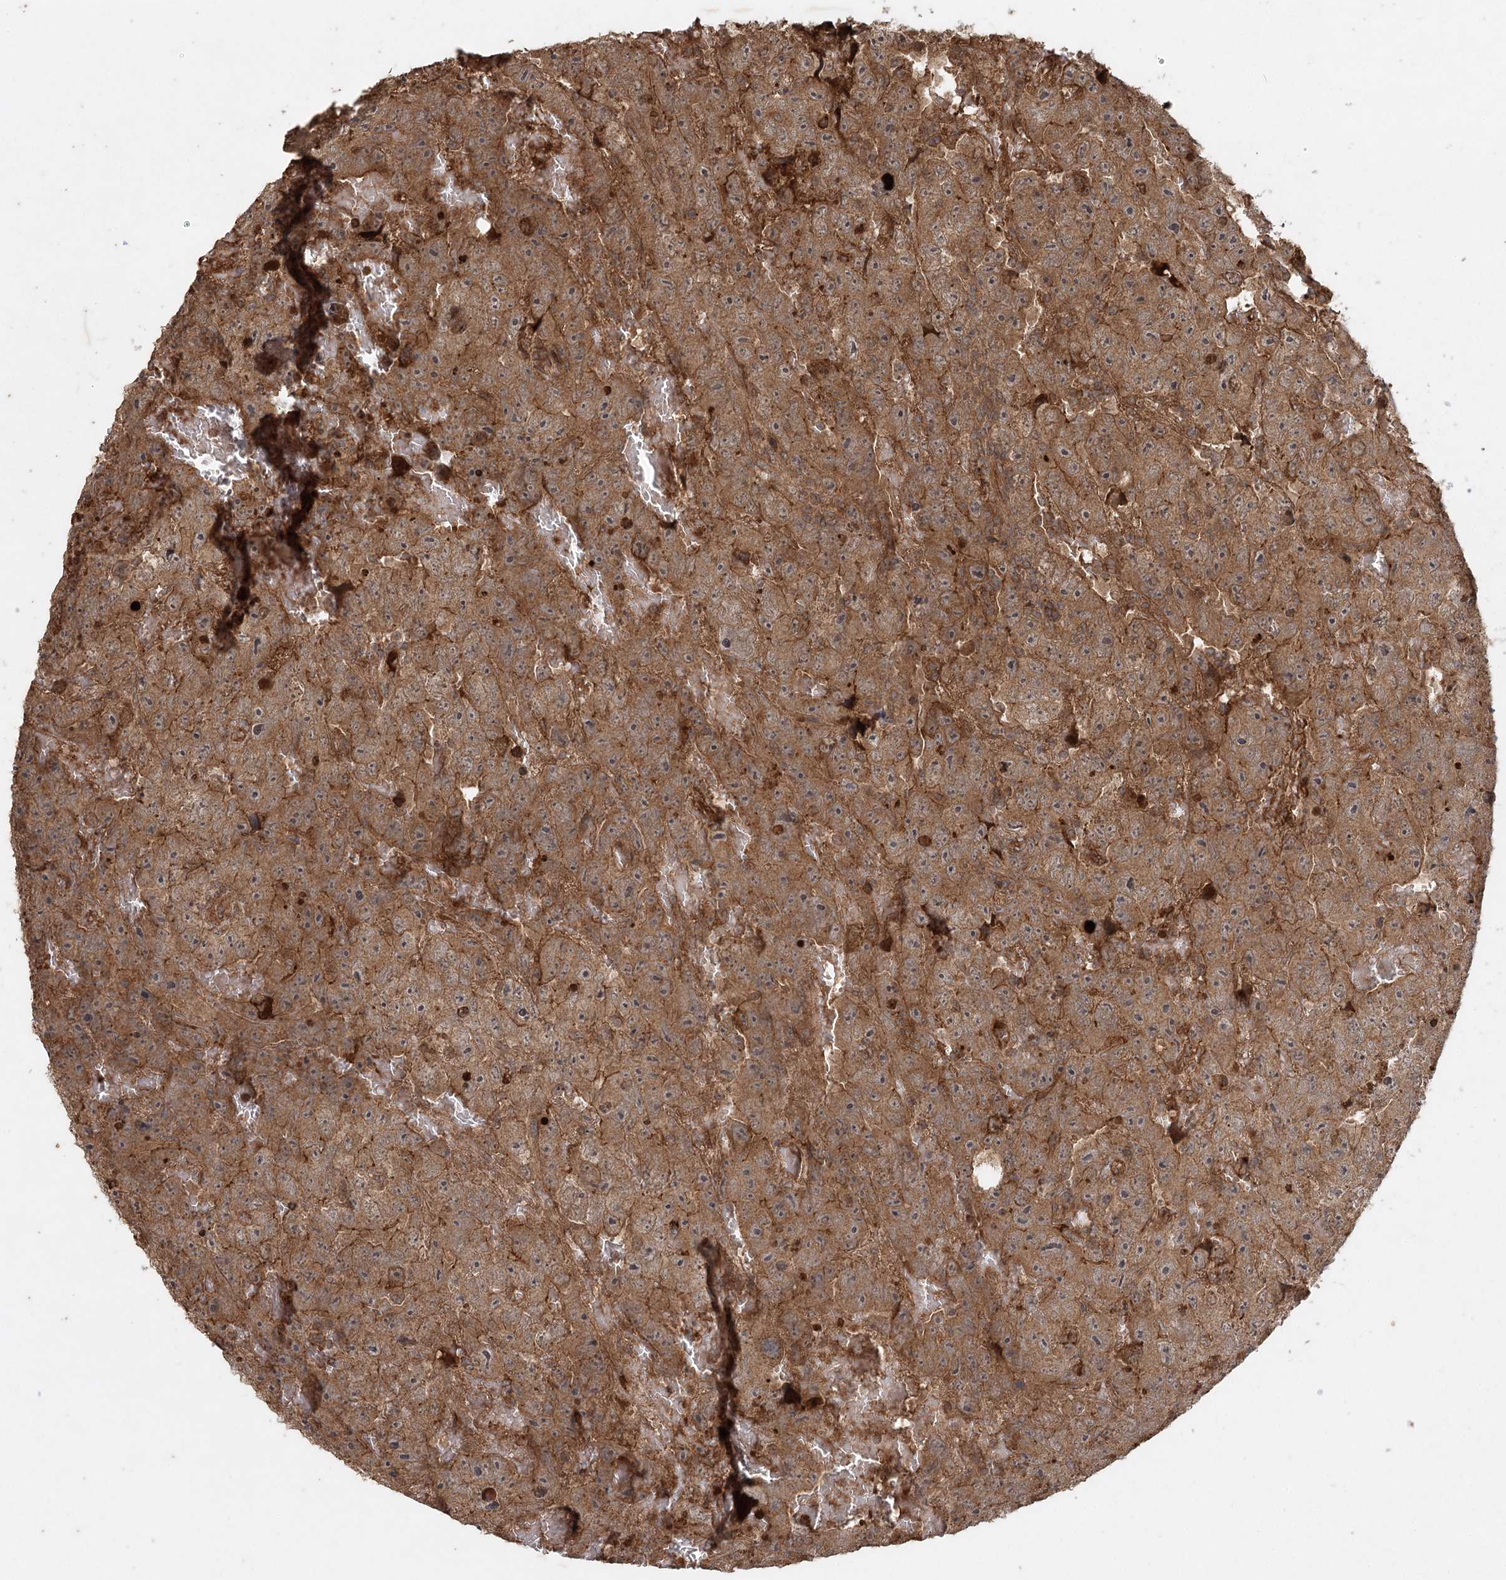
{"staining": {"intensity": "moderate", "quantity": ">75%", "location": "cytoplasmic/membranous"}, "tissue": "testis cancer", "cell_type": "Tumor cells", "image_type": "cancer", "snomed": [{"axis": "morphology", "description": "Carcinoma, Embryonal, NOS"}, {"axis": "topography", "description": "Testis"}], "caption": "Brown immunohistochemical staining in testis cancer reveals moderate cytoplasmic/membranous expression in approximately >75% of tumor cells.", "gene": "ARL13A", "patient": {"sex": "male", "age": 45}}